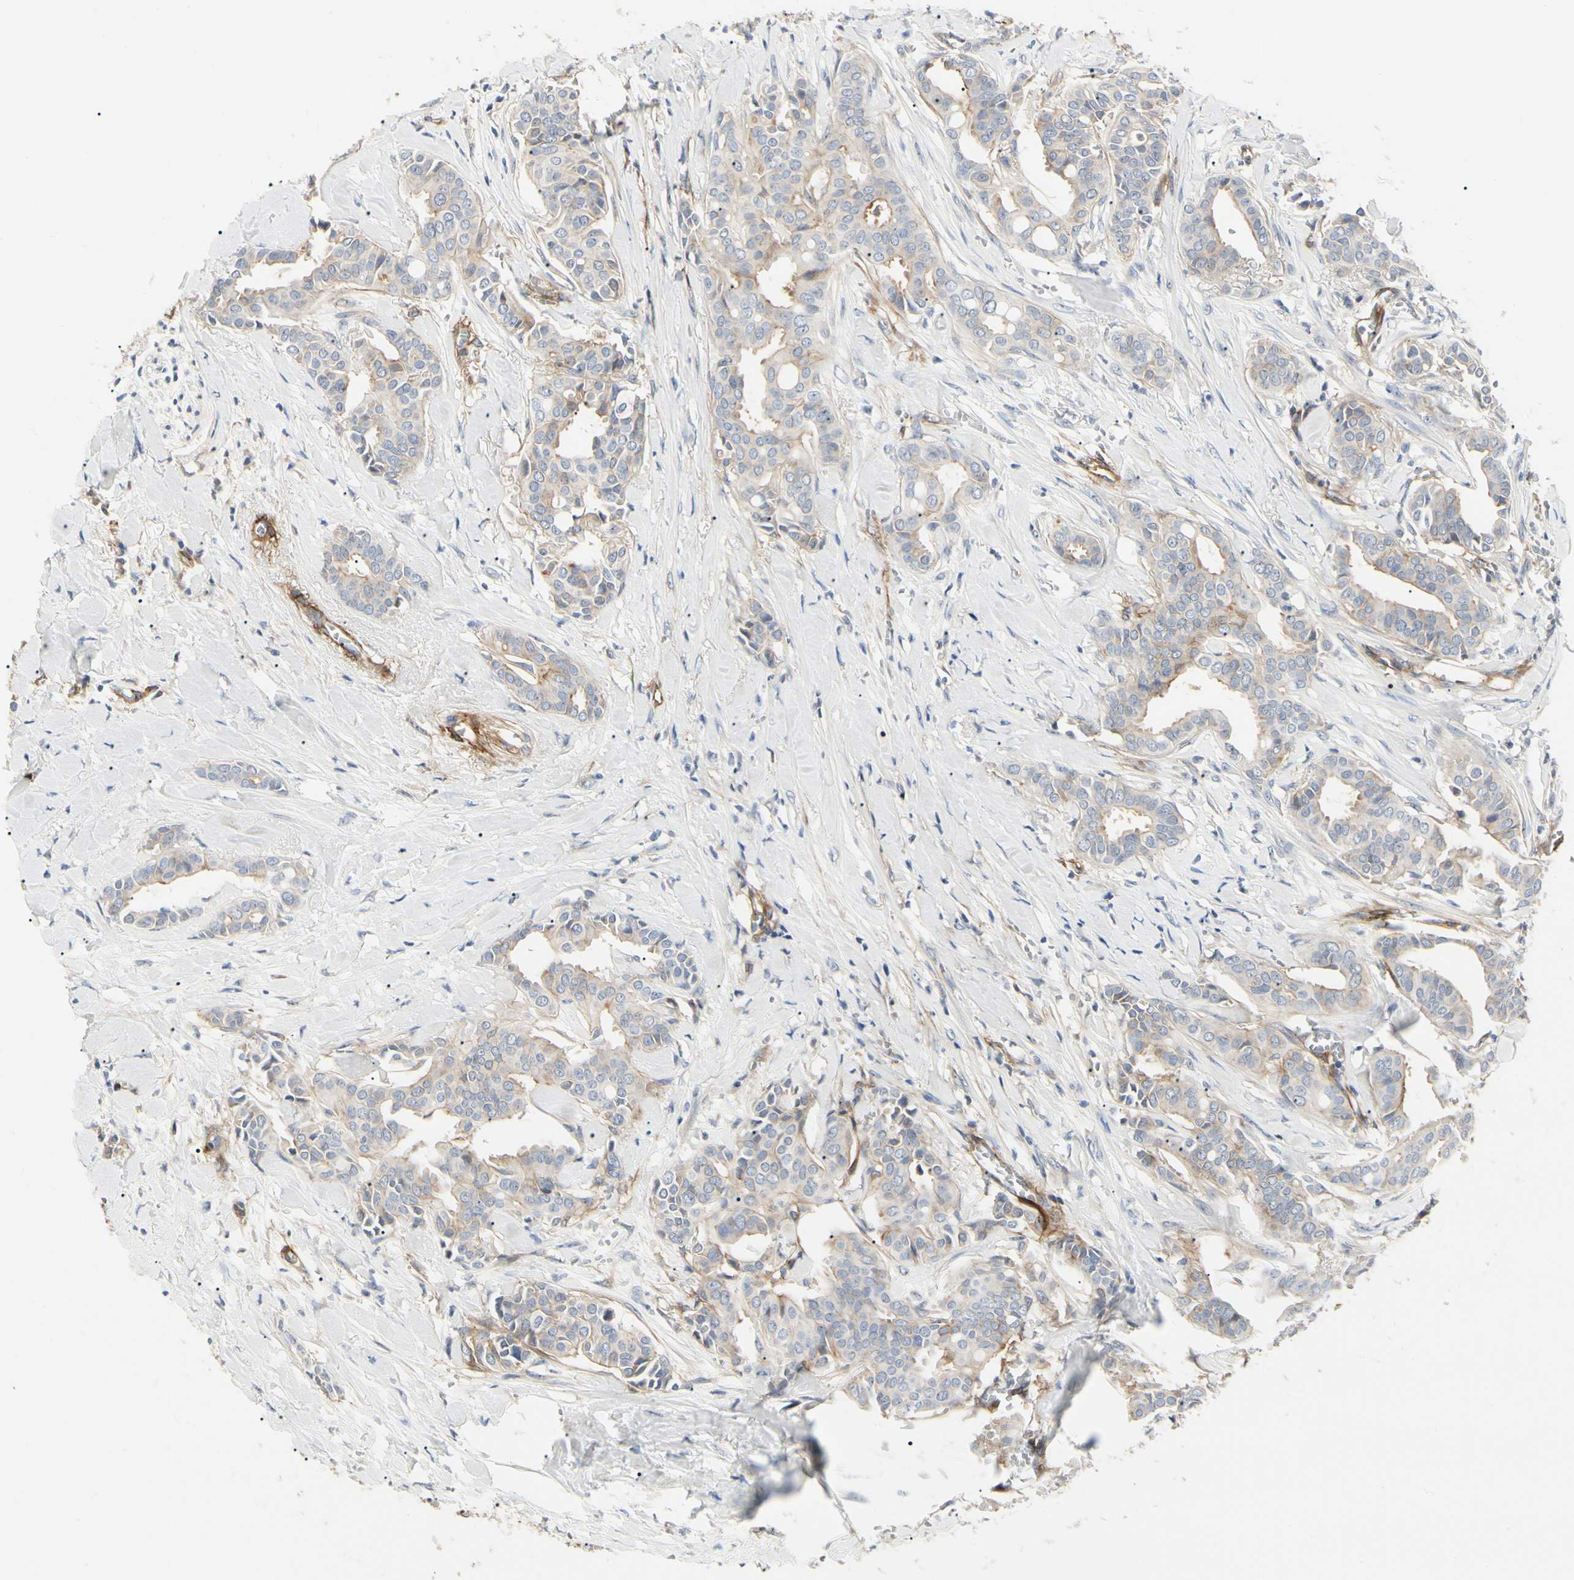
{"staining": {"intensity": "weak", "quantity": "25%-75%", "location": "cytoplasmic/membranous"}, "tissue": "head and neck cancer", "cell_type": "Tumor cells", "image_type": "cancer", "snomed": [{"axis": "morphology", "description": "Adenocarcinoma, NOS"}, {"axis": "topography", "description": "Salivary gland"}, {"axis": "topography", "description": "Head-Neck"}], "caption": "This micrograph demonstrates IHC staining of adenocarcinoma (head and neck), with low weak cytoplasmic/membranous staining in about 25%-75% of tumor cells.", "gene": "GGT5", "patient": {"sex": "female", "age": 59}}